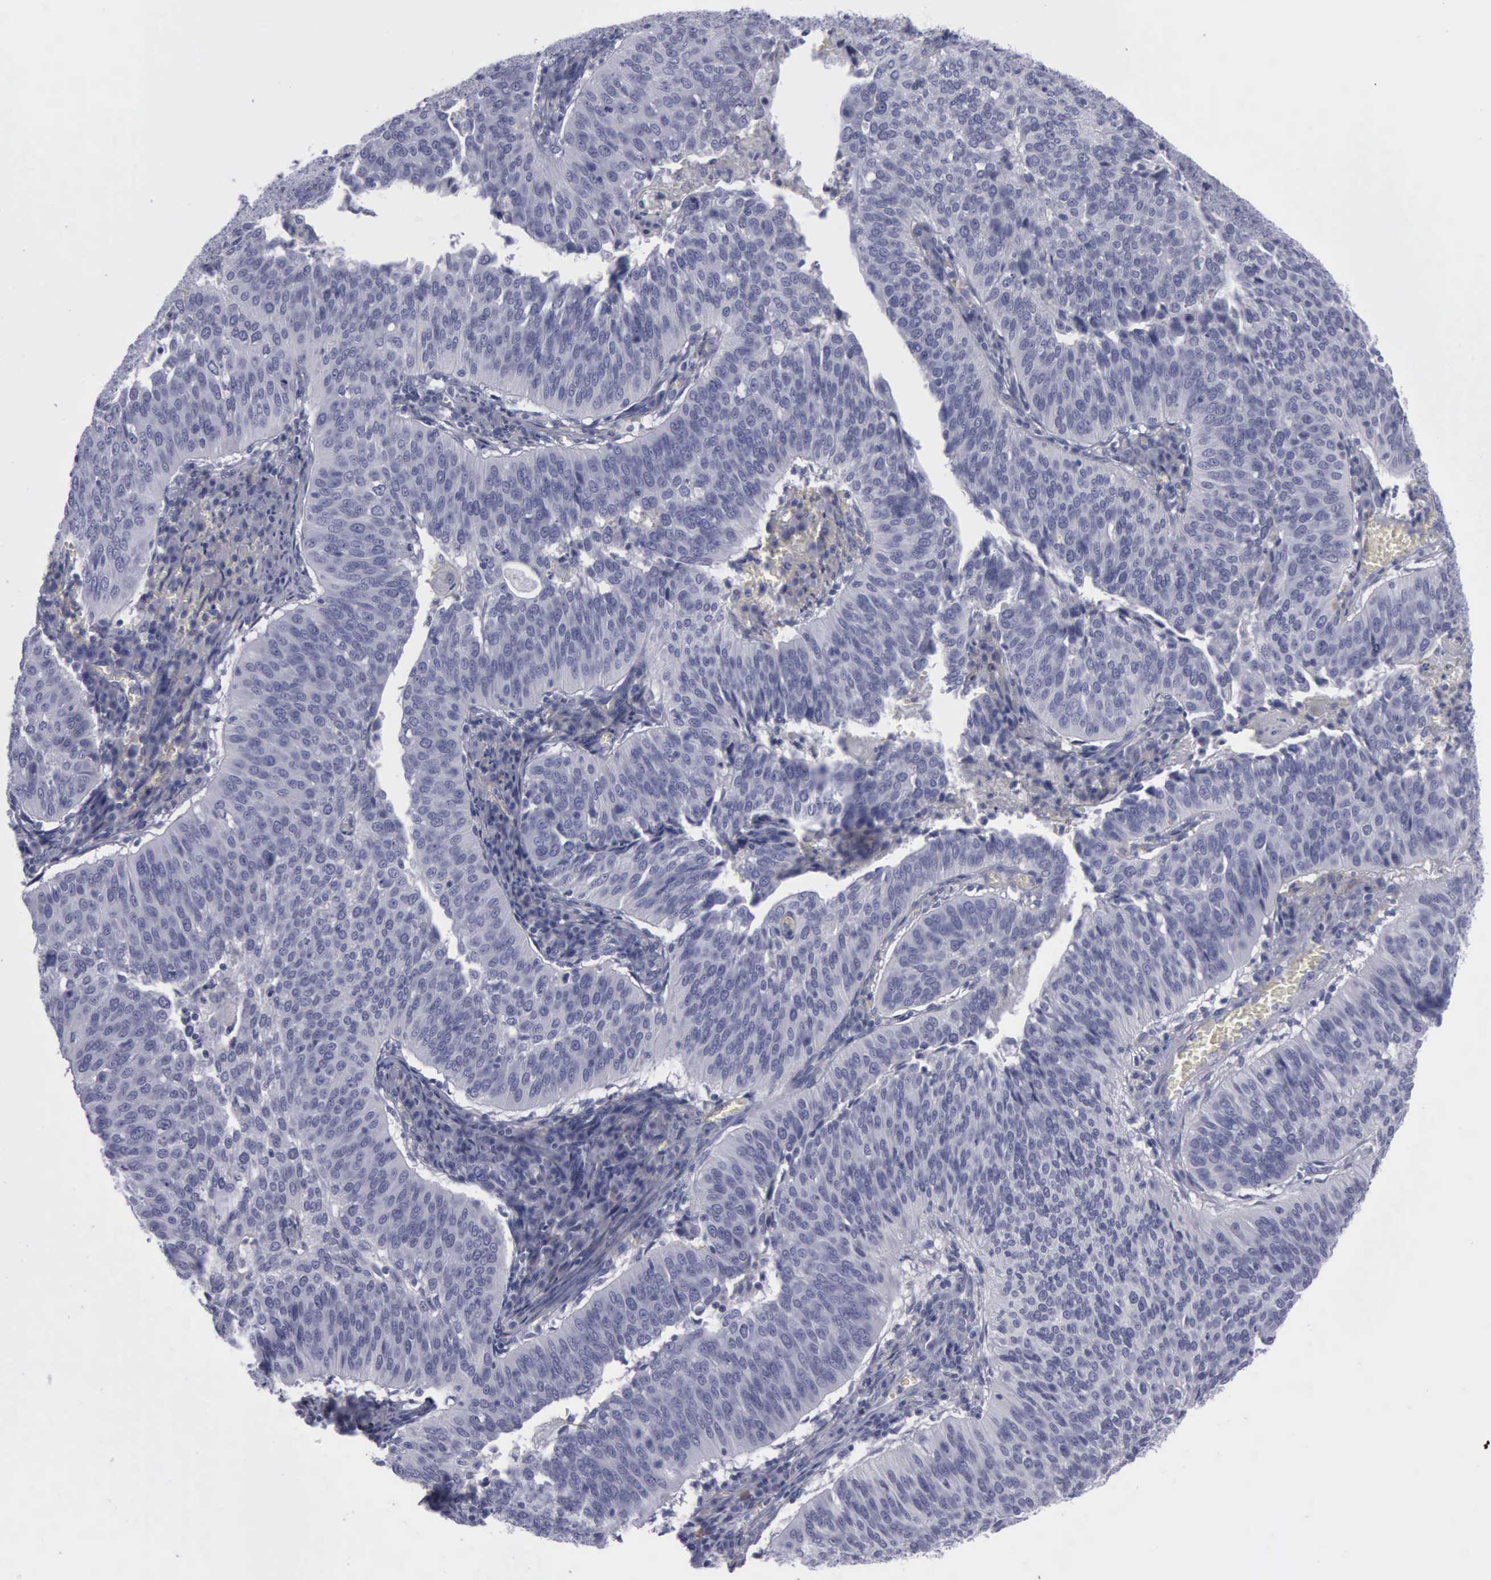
{"staining": {"intensity": "negative", "quantity": "none", "location": "none"}, "tissue": "cervical cancer", "cell_type": "Tumor cells", "image_type": "cancer", "snomed": [{"axis": "morphology", "description": "Squamous cell carcinoma, NOS"}, {"axis": "topography", "description": "Cervix"}], "caption": "The immunohistochemistry (IHC) image has no significant expression in tumor cells of cervical cancer tissue.", "gene": "CDH2", "patient": {"sex": "female", "age": 39}}